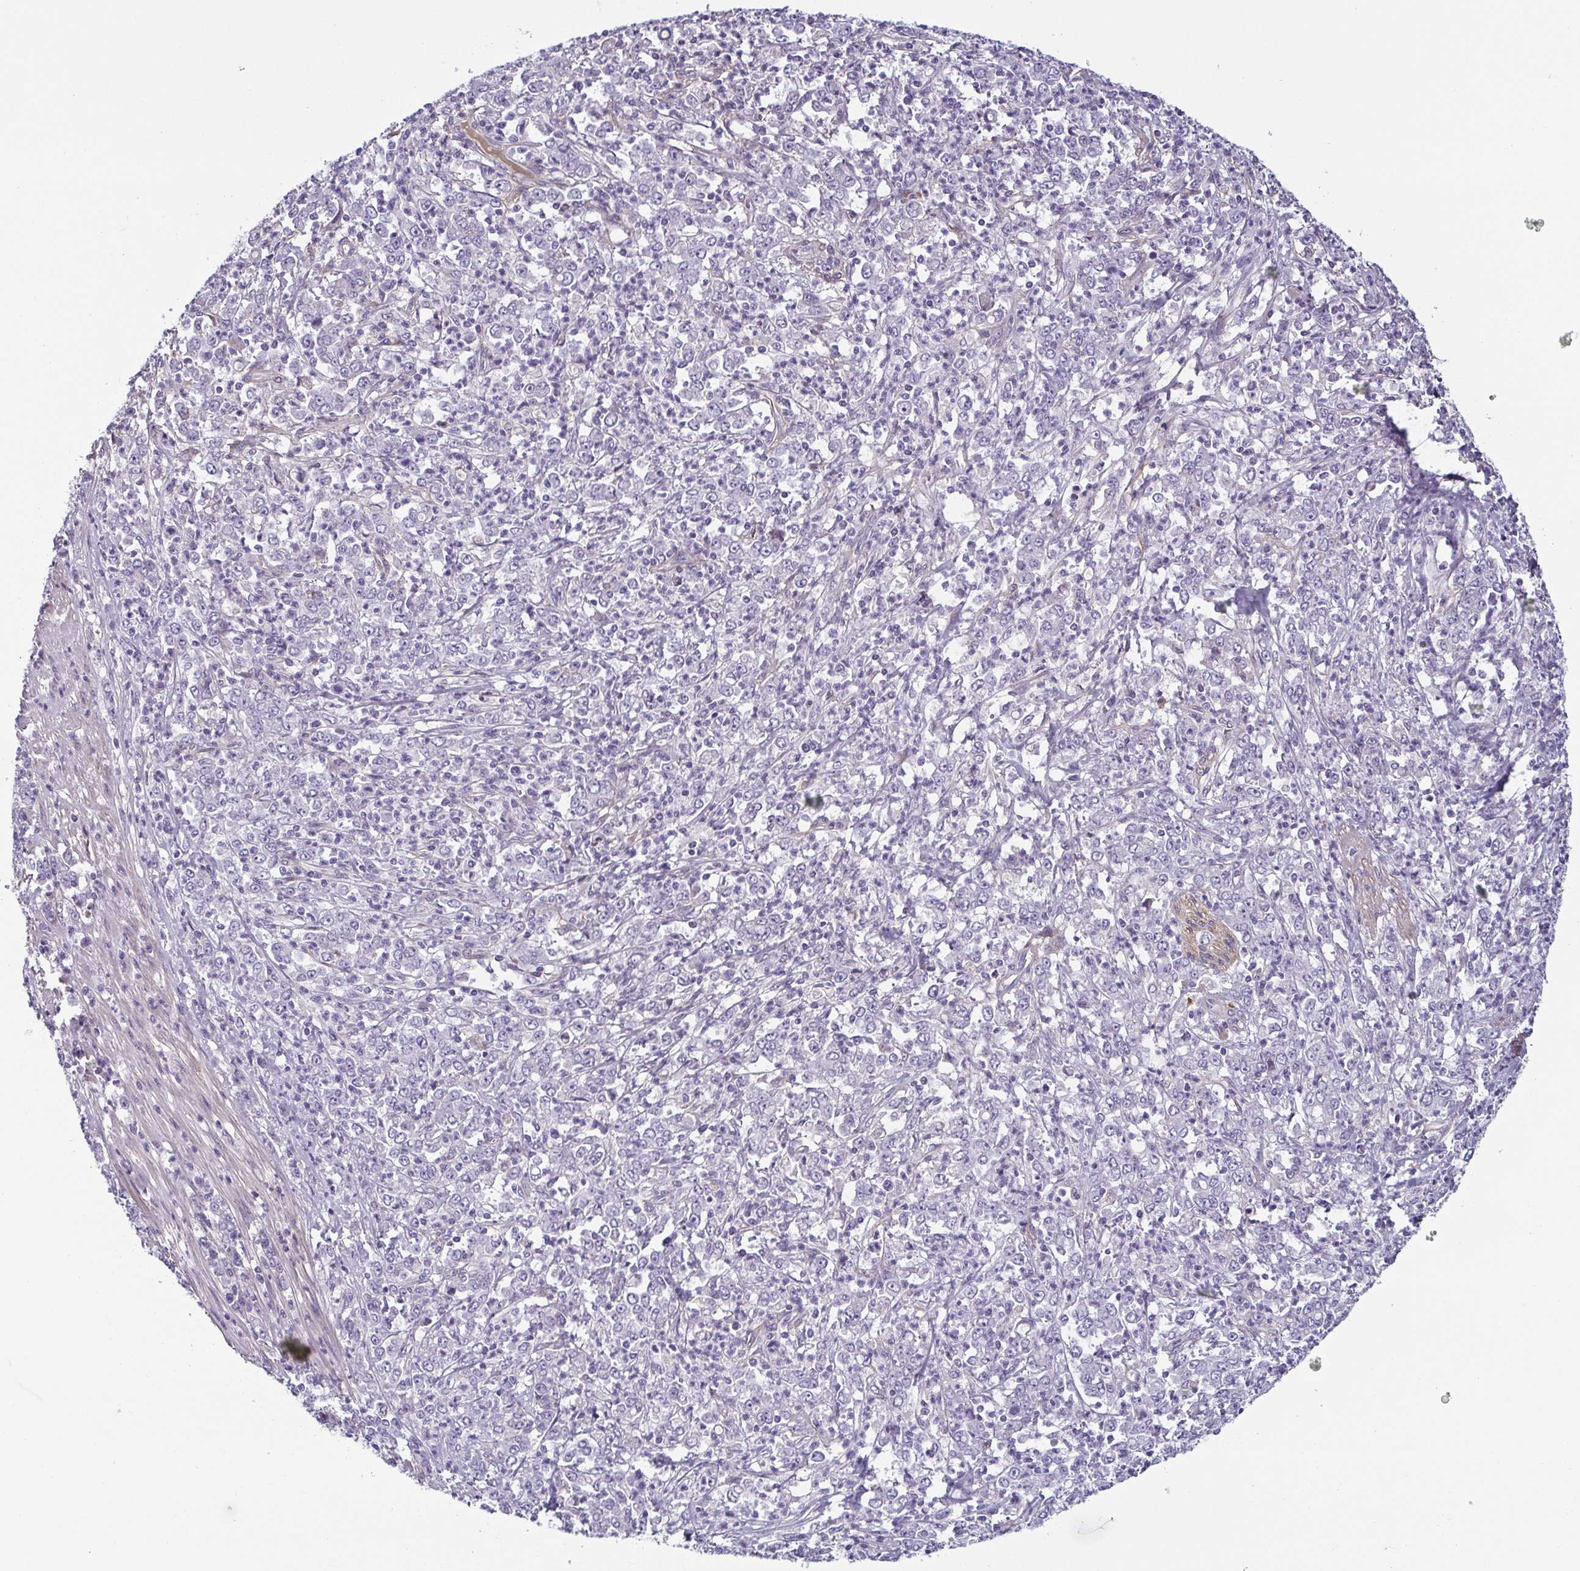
{"staining": {"intensity": "negative", "quantity": "none", "location": "none"}, "tissue": "stomach cancer", "cell_type": "Tumor cells", "image_type": "cancer", "snomed": [{"axis": "morphology", "description": "Adenocarcinoma, NOS"}, {"axis": "topography", "description": "Stomach, lower"}], "caption": "DAB immunohistochemical staining of human adenocarcinoma (stomach) reveals no significant expression in tumor cells. (IHC, brightfield microscopy, high magnification).", "gene": "ECM1", "patient": {"sex": "female", "age": 71}}